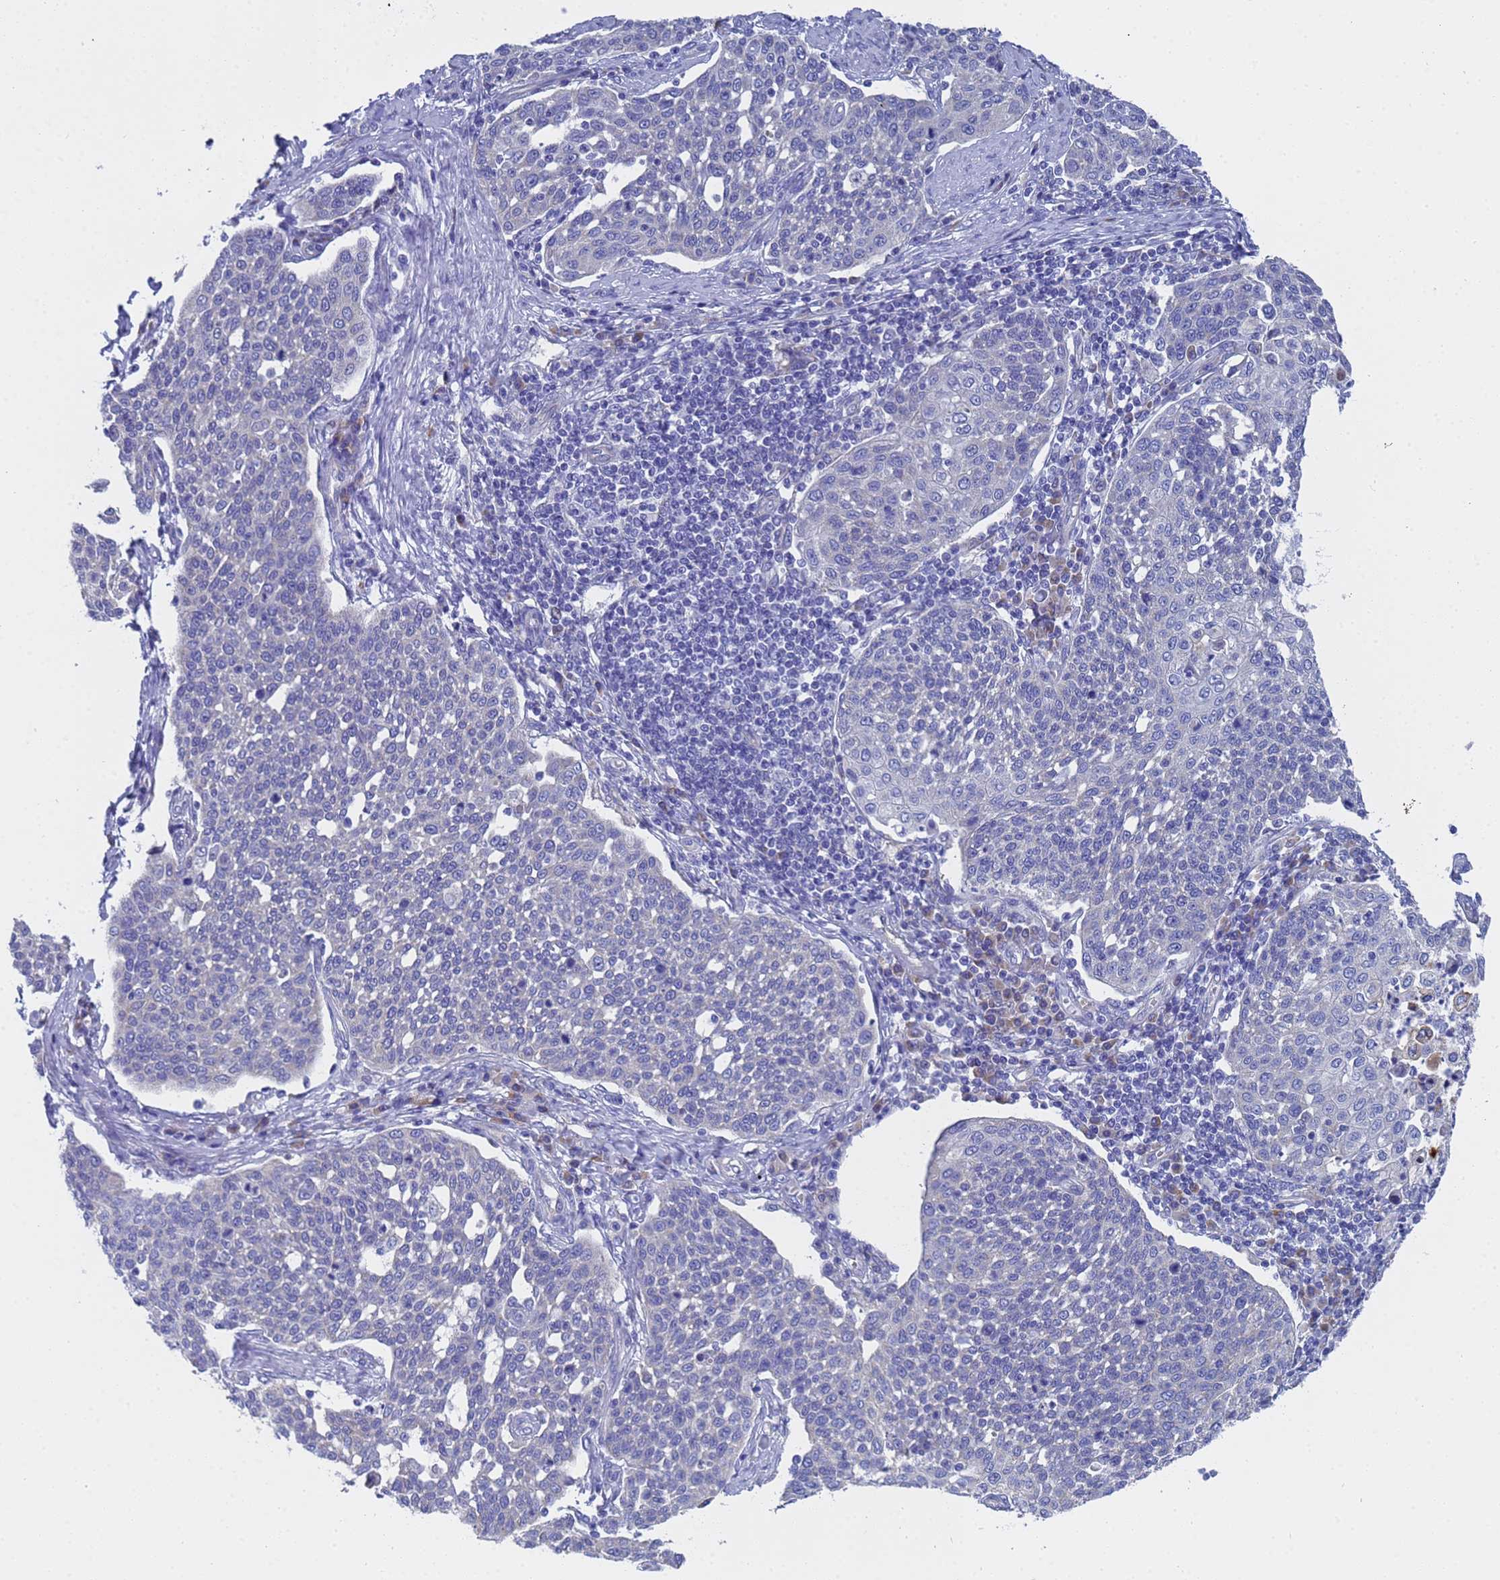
{"staining": {"intensity": "negative", "quantity": "none", "location": "none"}, "tissue": "cervical cancer", "cell_type": "Tumor cells", "image_type": "cancer", "snomed": [{"axis": "morphology", "description": "Squamous cell carcinoma, NOS"}, {"axis": "topography", "description": "Cervix"}], "caption": "Squamous cell carcinoma (cervical) stained for a protein using immunohistochemistry demonstrates no positivity tumor cells.", "gene": "TM4SF4", "patient": {"sex": "female", "age": 34}}